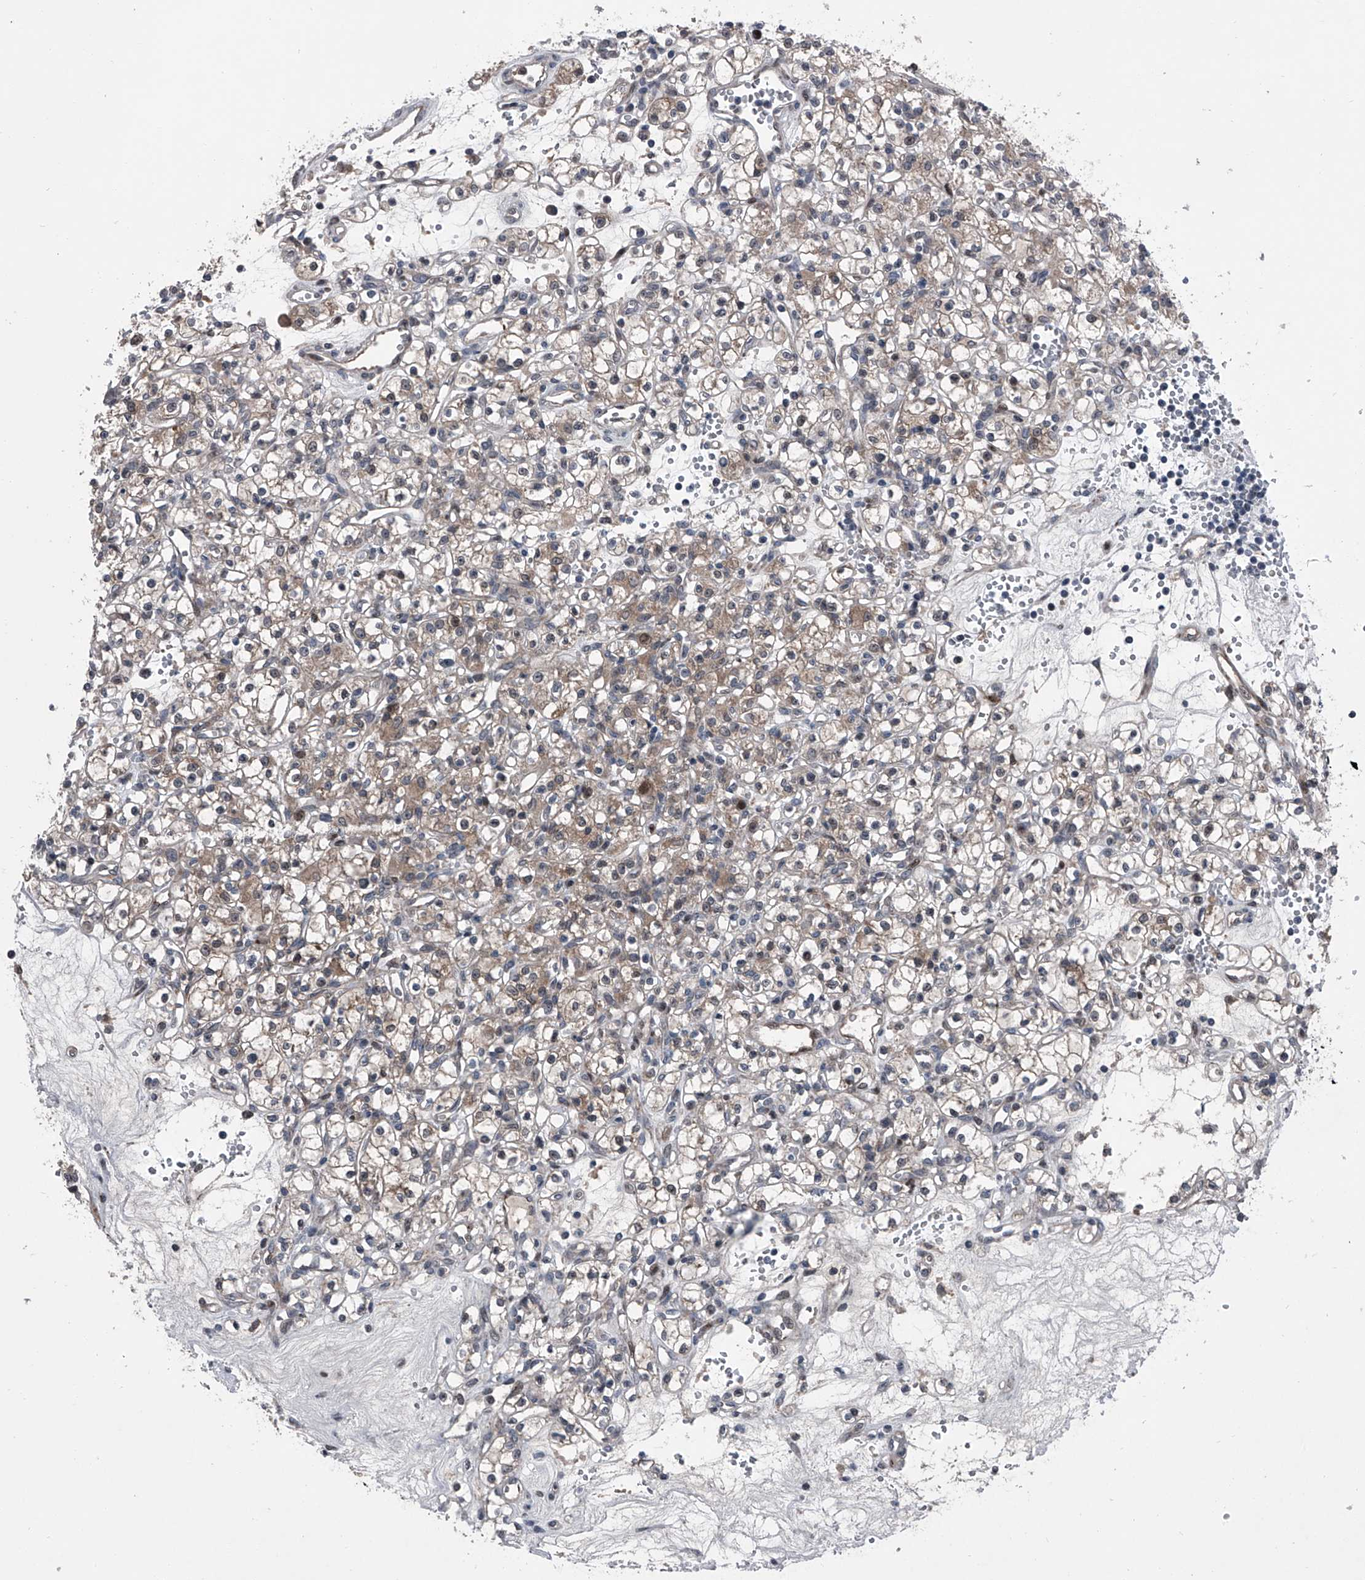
{"staining": {"intensity": "weak", "quantity": ">75%", "location": "cytoplasmic/membranous"}, "tissue": "renal cancer", "cell_type": "Tumor cells", "image_type": "cancer", "snomed": [{"axis": "morphology", "description": "Adenocarcinoma, NOS"}, {"axis": "topography", "description": "Kidney"}], "caption": "High-power microscopy captured an immunohistochemistry (IHC) histopathology image of renal cancer (adenocarcinoma), revealing weak cytoplasmic/membranous staining in about >75% of tumor cells. (Brightfield microscopy of DAB IHC at high magnification).", "gene": "ELK4", "patient": {"sex": "female", "age": 59}}